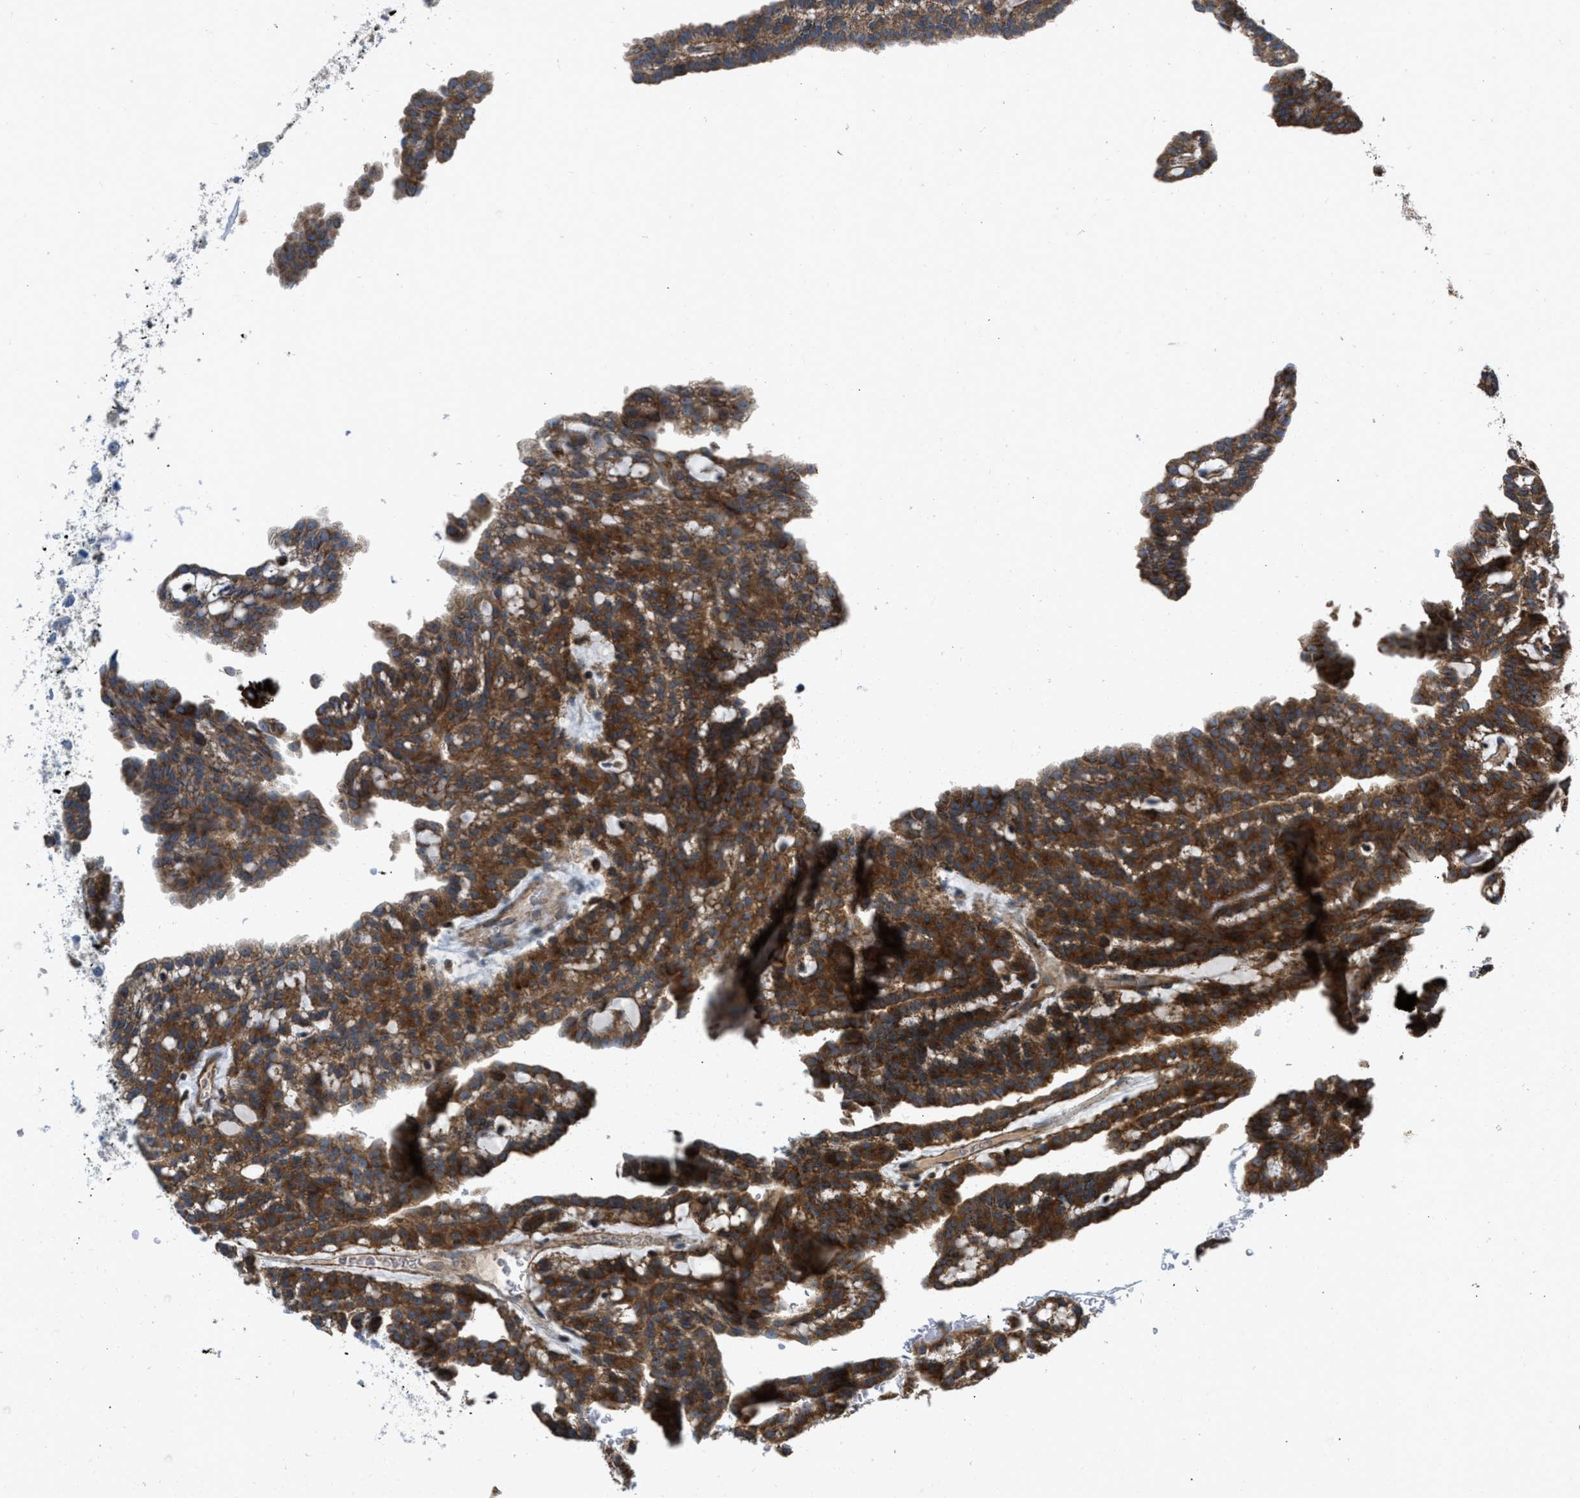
{"staining": {"intensity": "strong", "quantity": ">75%", "location": "cytoplasmic/membranous"}, "tissue": "renal cancer", "cell_type": "Tumor cells", "image_type": "cancer", "snomed": [{"axis": "morphology", "description": "Adenocarcinoma, NOS"}, {"axis": "topography", "description": "Kidney"}], "caption": "Strong cytoplasmic/membranous staining for a protein is present in approximately >75% of tumor cells of renal cancer using IHC.", "gene": "SESN2", "patient": {"sex": "male", "age": 63}}